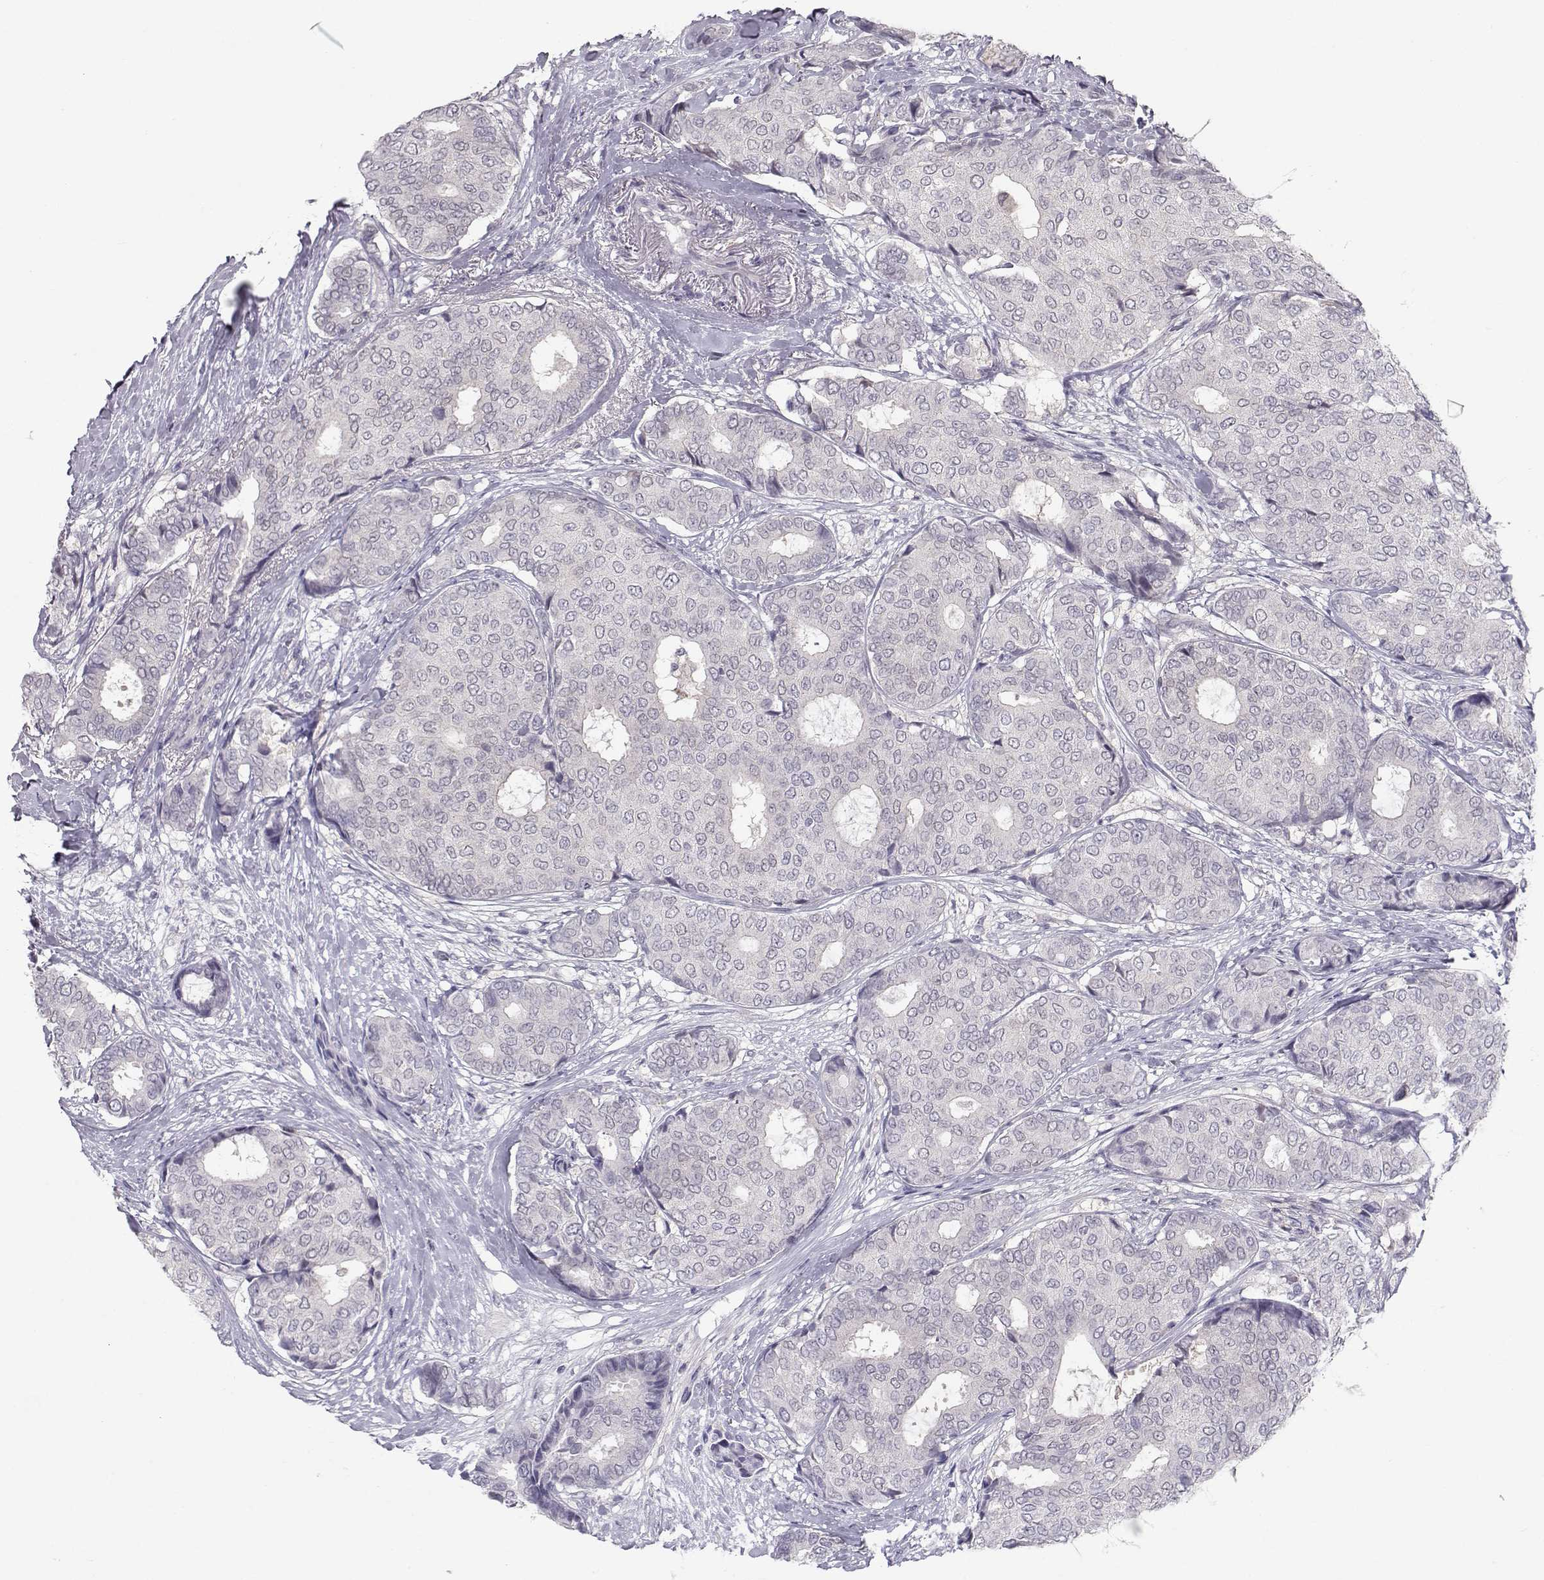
{"staining": {"intensity": "negative", "quantity": "none", "location": "none"}, "tissue": "breast cancer", "cell_type": "Tumor cells", "image_type": "cancer", "snomed": [{"axis": "morphology", "description": "Duct carcinoma"}, {"axis": "topography", "description": "Breast"}], "caption": "Immunohistochemical staining of human intraductal carcinoma (breast) demonstrates no significant expression in tumor cells.", "gene": "NPVF", "patient": {"sex": "female", "age": 75}}